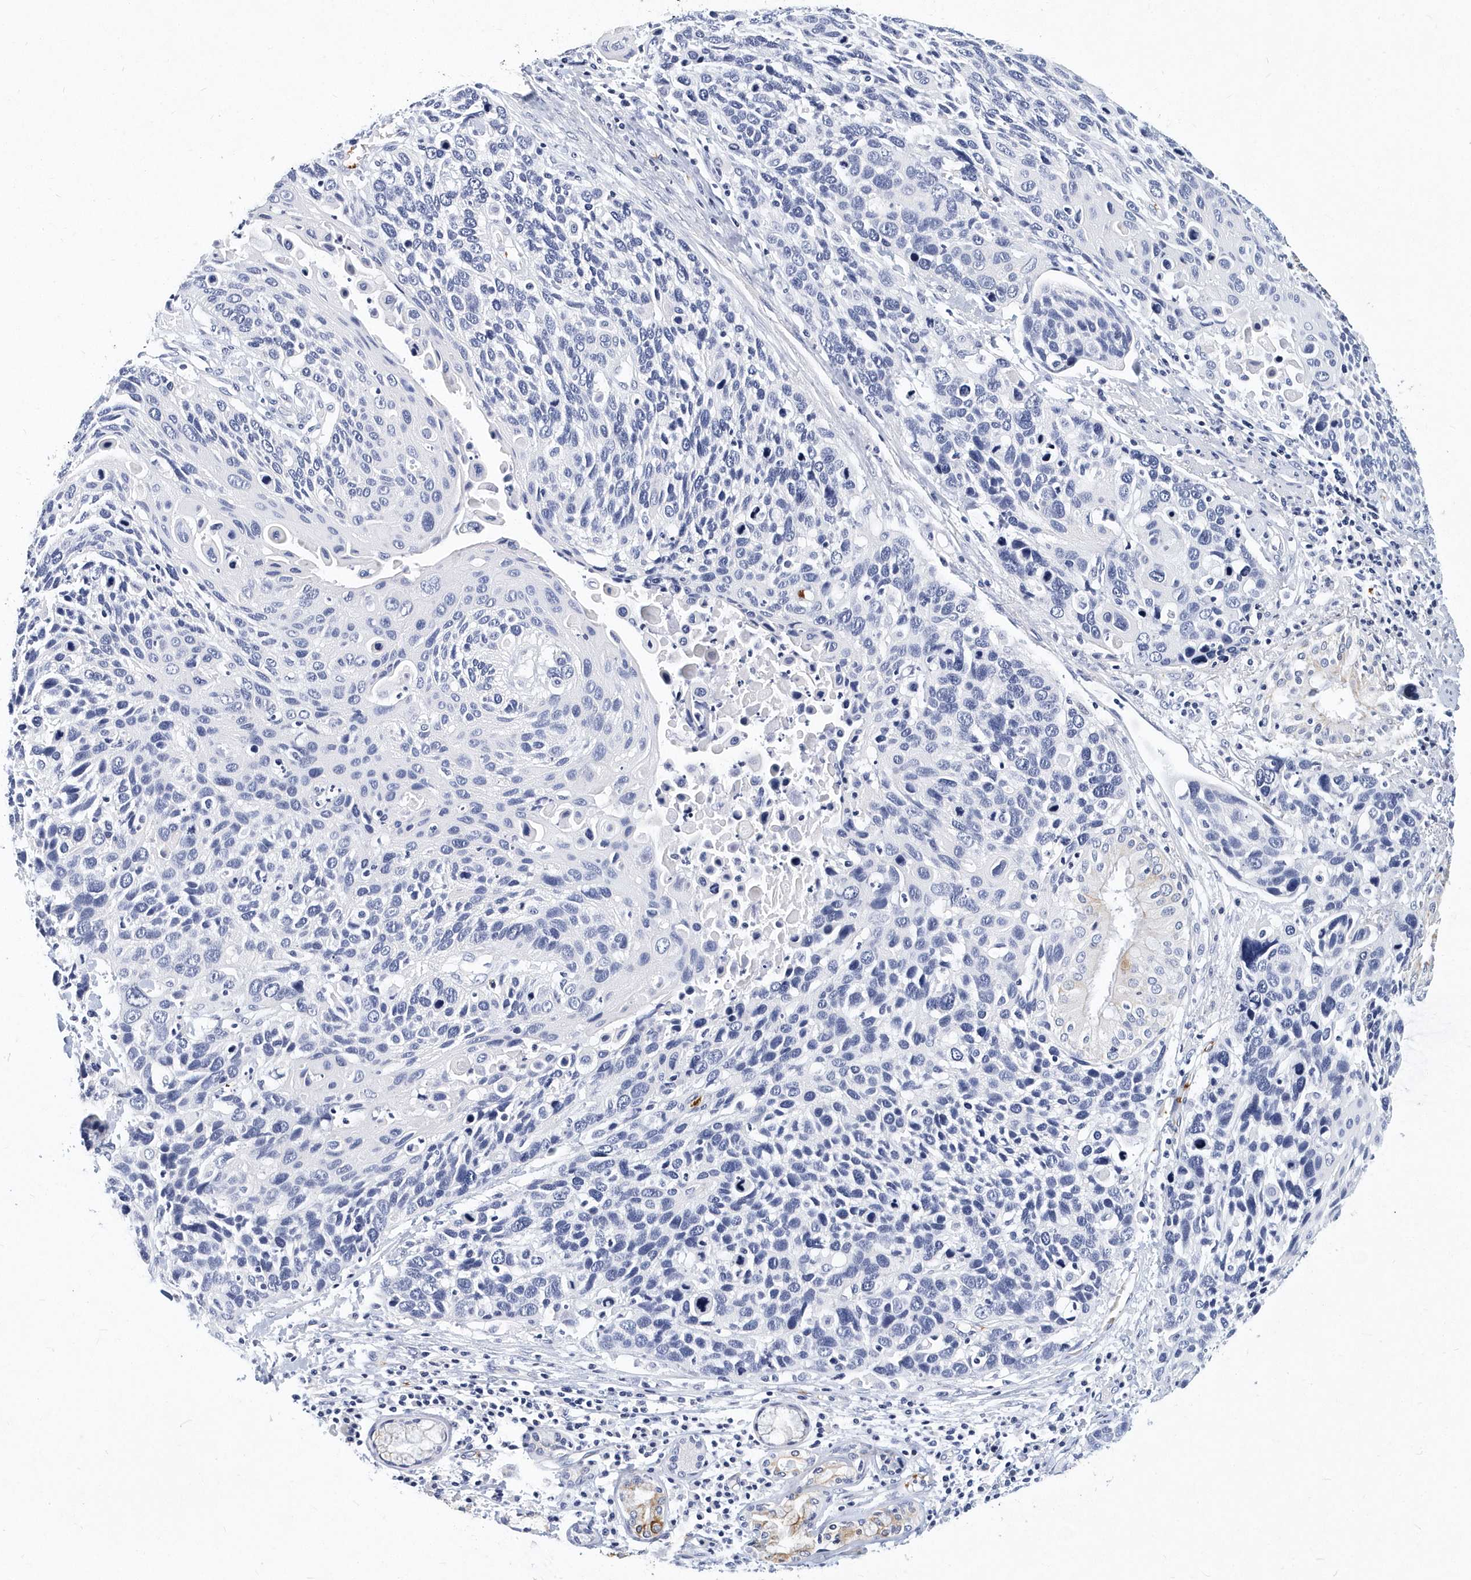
{"staining": {"intensity": "negative", "quantity": "none", "location": "none"}, "tissue": "lung cancer", "cell_type": "Tumor cells", "image_type": "cancer", "snomed": [{"axis": "morphology", "description": "Squamous cell carcinoma, NOS"}, {"axis": "topography", "description": "Lung"}], "caption": "A high-resolution image shows immunohistochemistry (IHC) staining of lung cancer, which displays no significant positivity in tumor cells.", "gene": "ITGA2B", "patient": {"sex": "male", "age": 66}}